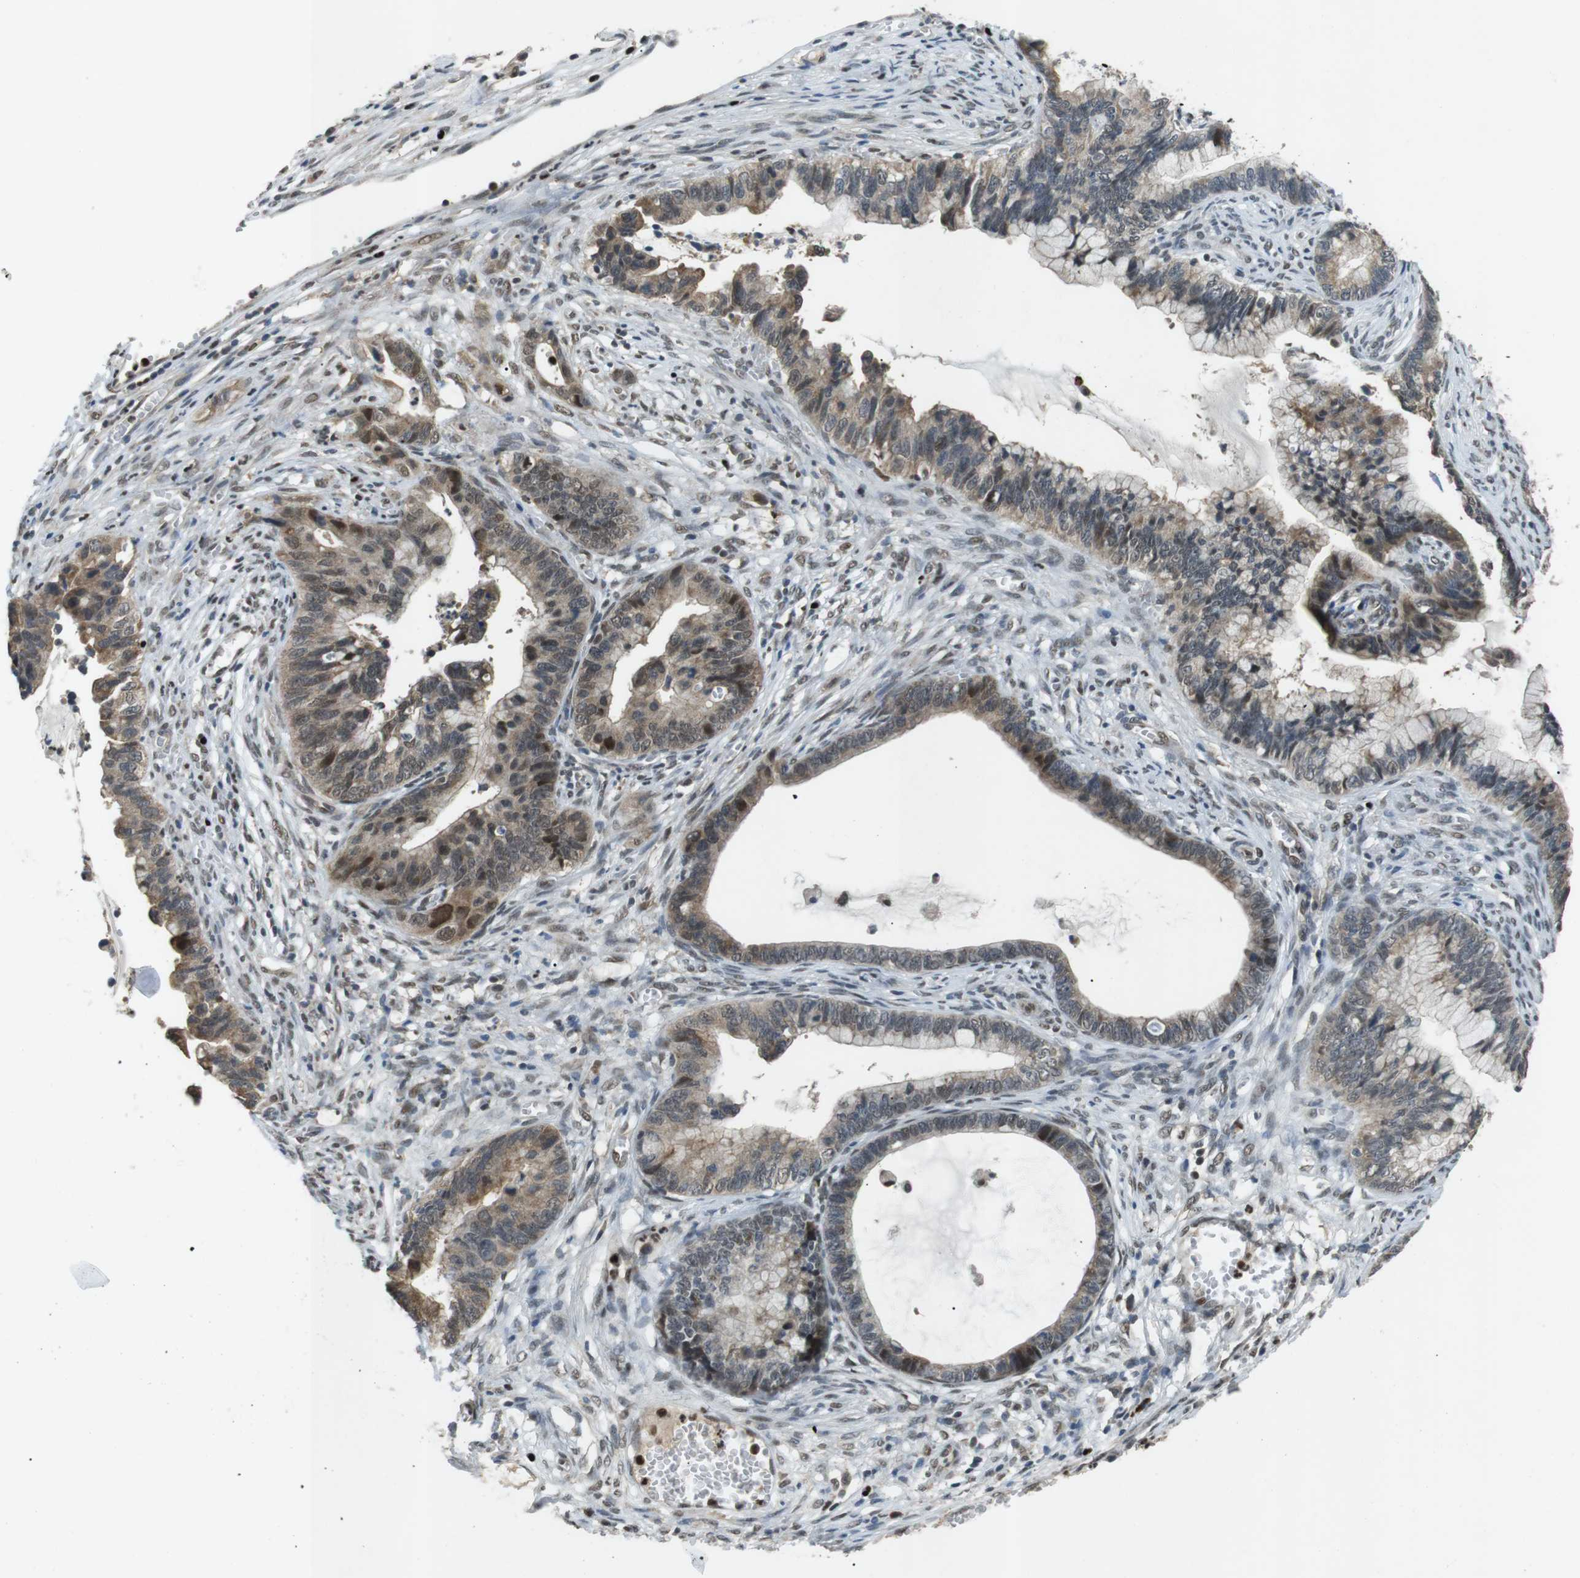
{"staining": {"intensity": "weak", "quantity": ">75%", "location": "cytoplasmic/membranous,nuclear"}, "tissue": "cervical cancer", "cell_type": "Tumor cells", "image_type": "cancer", "snomed": [{"axis": "morphology", "description": "Adenocarcinoma, NOS"}, {"axis": "topography", "description": "Cervix"}], "caption": "A high-resolution micrograph shows IHC staining of cervical adenocarcinoma, which displays weak cytoplasmic/membranous and nuclear staining in approximately >75% of tumor cells.", "gene": "ORAI3", "patient": {"sex": "female", "age": 44}}